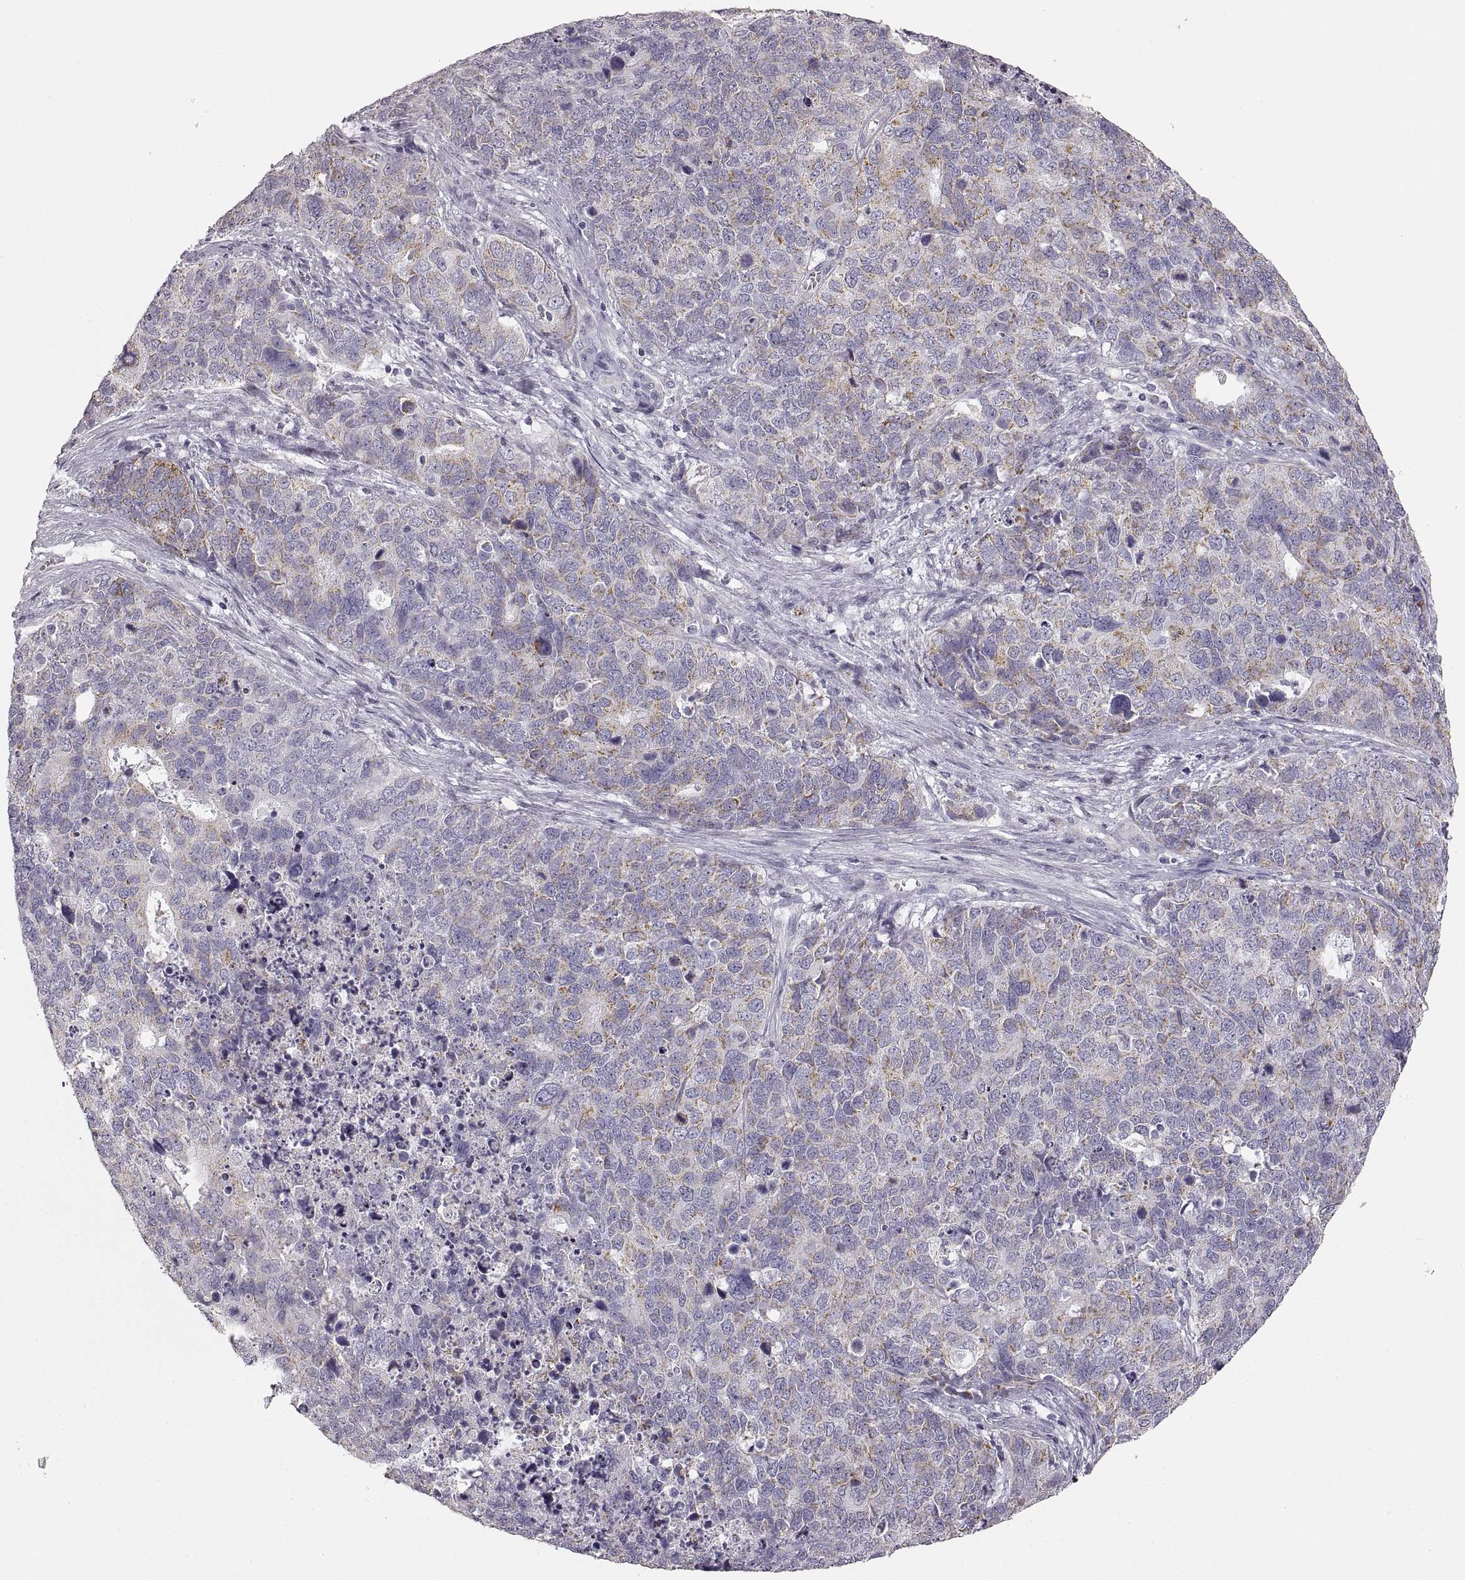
{"staining": {"intensity": "weak", "quantity": "25%-75%", "location": "cytoplasmic/membranous"}, "tissue": "cervical cancer", "cell_type": "Tumor cells", "image_type": "cancer", "snomed": [{"axis": "morphology", "description": "Squamous cell carcinoma, NOS"}, {"axis": "topography", "description": "Cervix"}], "caption": "Weak cytoplasmic/membranous protein expression is appreciated in about 25%-75% of tumor cells in cervical cancer.", "gene": "RDH13", "patient": {"sex": "female", "age": 63}}